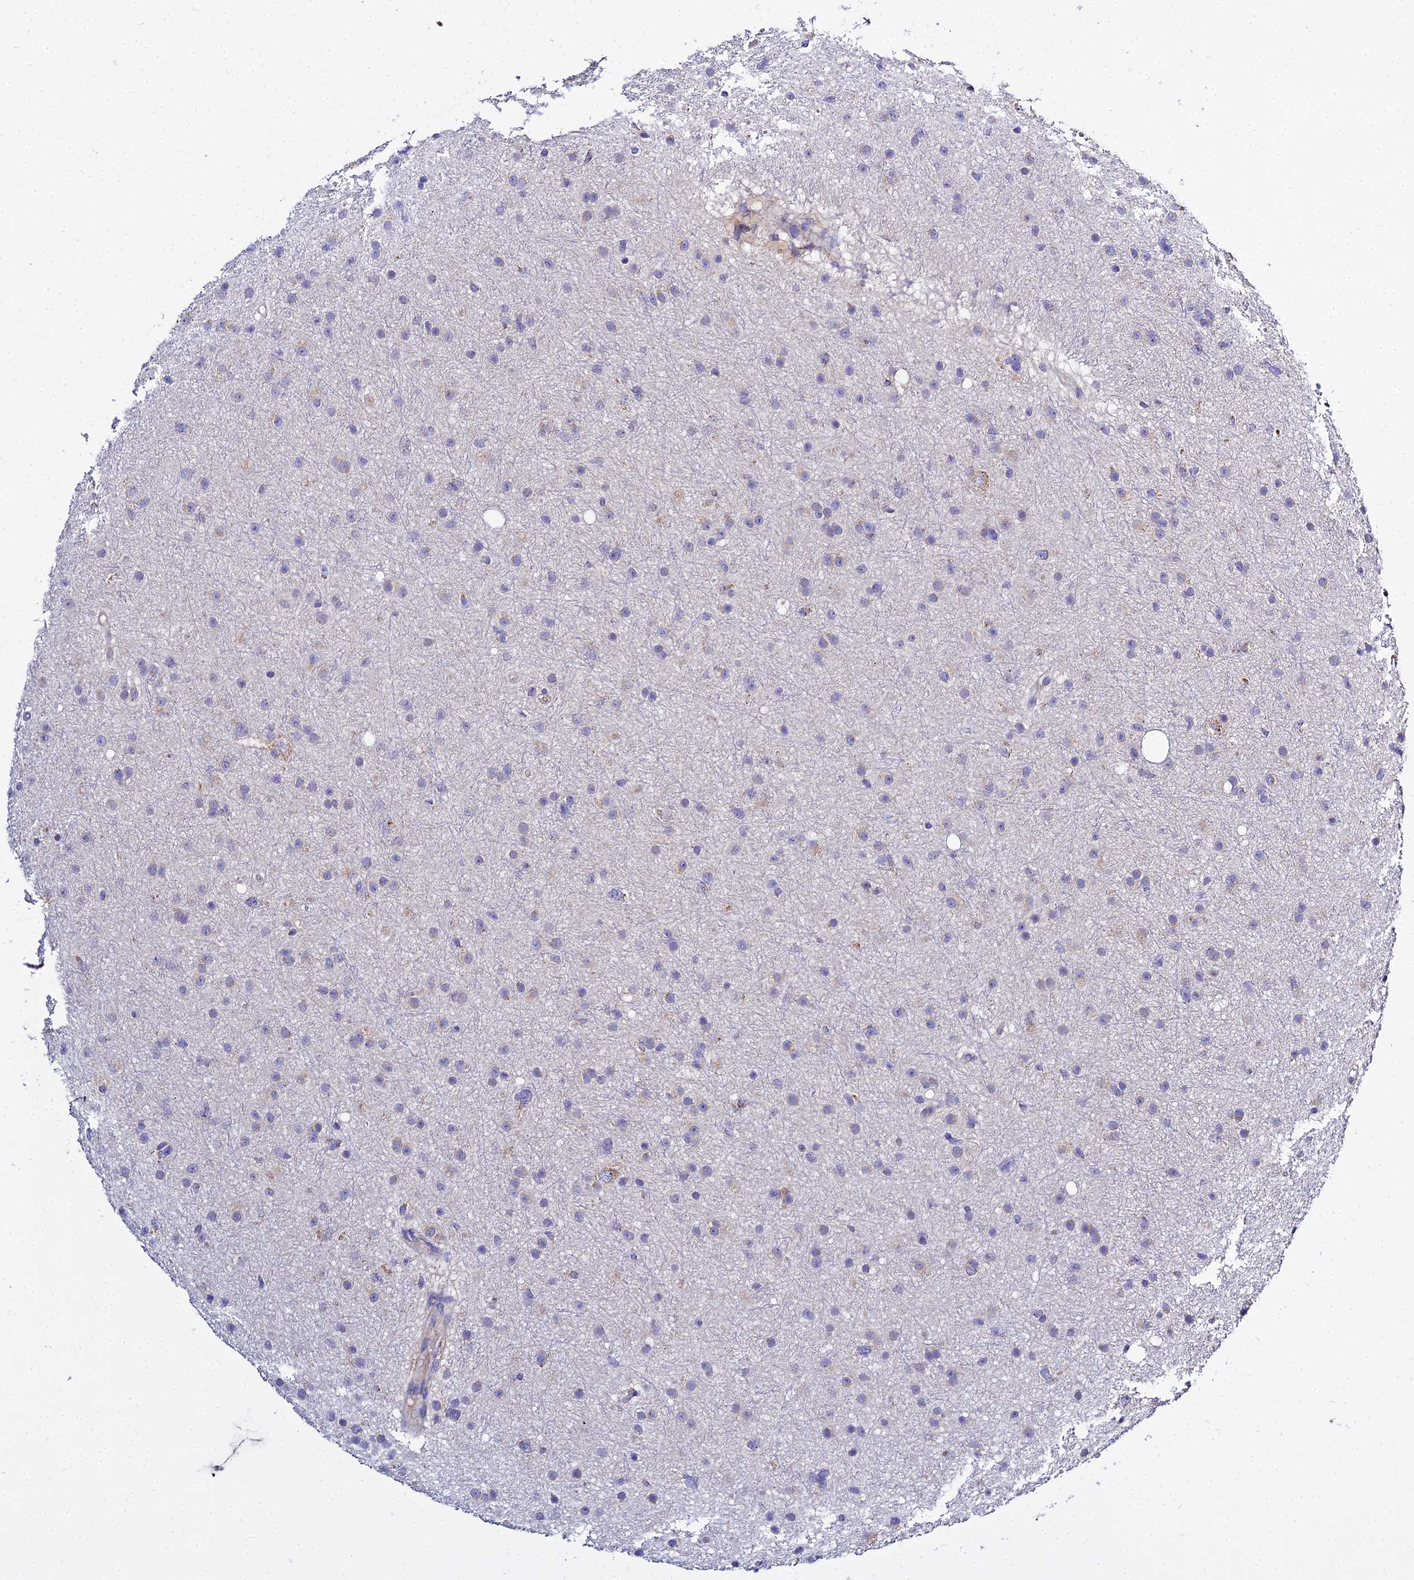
{"staining": {"intensity": "negative", "quantity": "none", "location": "none"}, "tissue": "glioma", "cell_type": "Tumor cells", "image_type": "cancer", "snomed": [{"axis": "morphology", "description": "Glioma, malignant, Low grade"}, {"axis": "topography", "description": "Cerebral cortex"}], "caption": "A high-resolution photomicrograph shows IHC staining of glioma, which shows no significant expression in tumor cells.", "gene": "TYW5", "patient": {"sex": "female", "age": 39}}